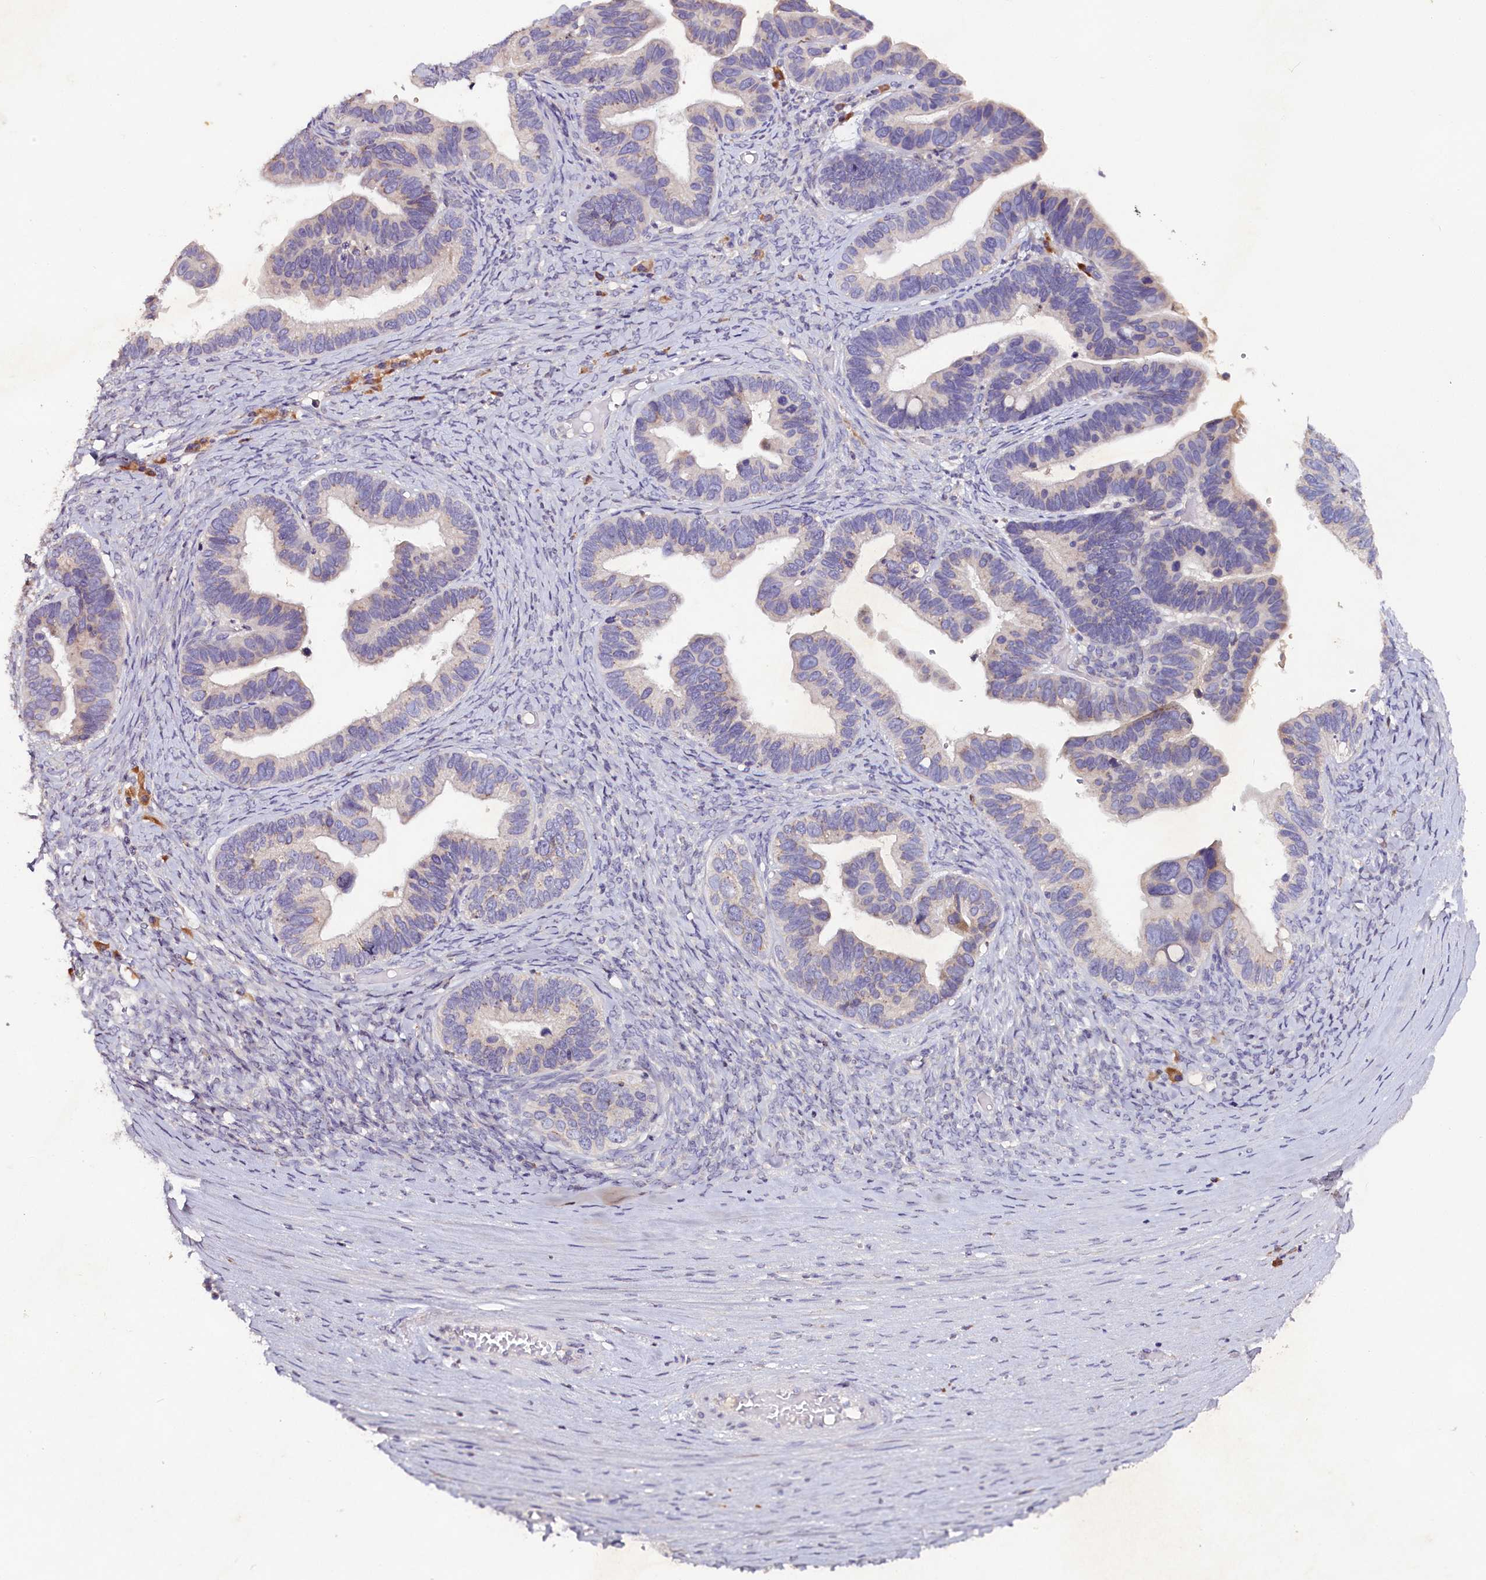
{"staining": {"intensity": "negative", "quantity": "none", "location": "none"}, "tissue": "ovarian cancer", "cell_type": "Tumor cells", "image_type": "cancer", "snomed": [{"axis": "morphology", "description": "Cystadenocarcinoma, serous, NOS"}, {"axis": "topography", "description": "Ovary"}], "caption": "Serous cystadenocarcinoma (ovarian) was stained to show a protein in brown. There is no significant positivity in tumor cells.", "gene": "ST7L", "patient": {"sex": "female", "age": 56}}